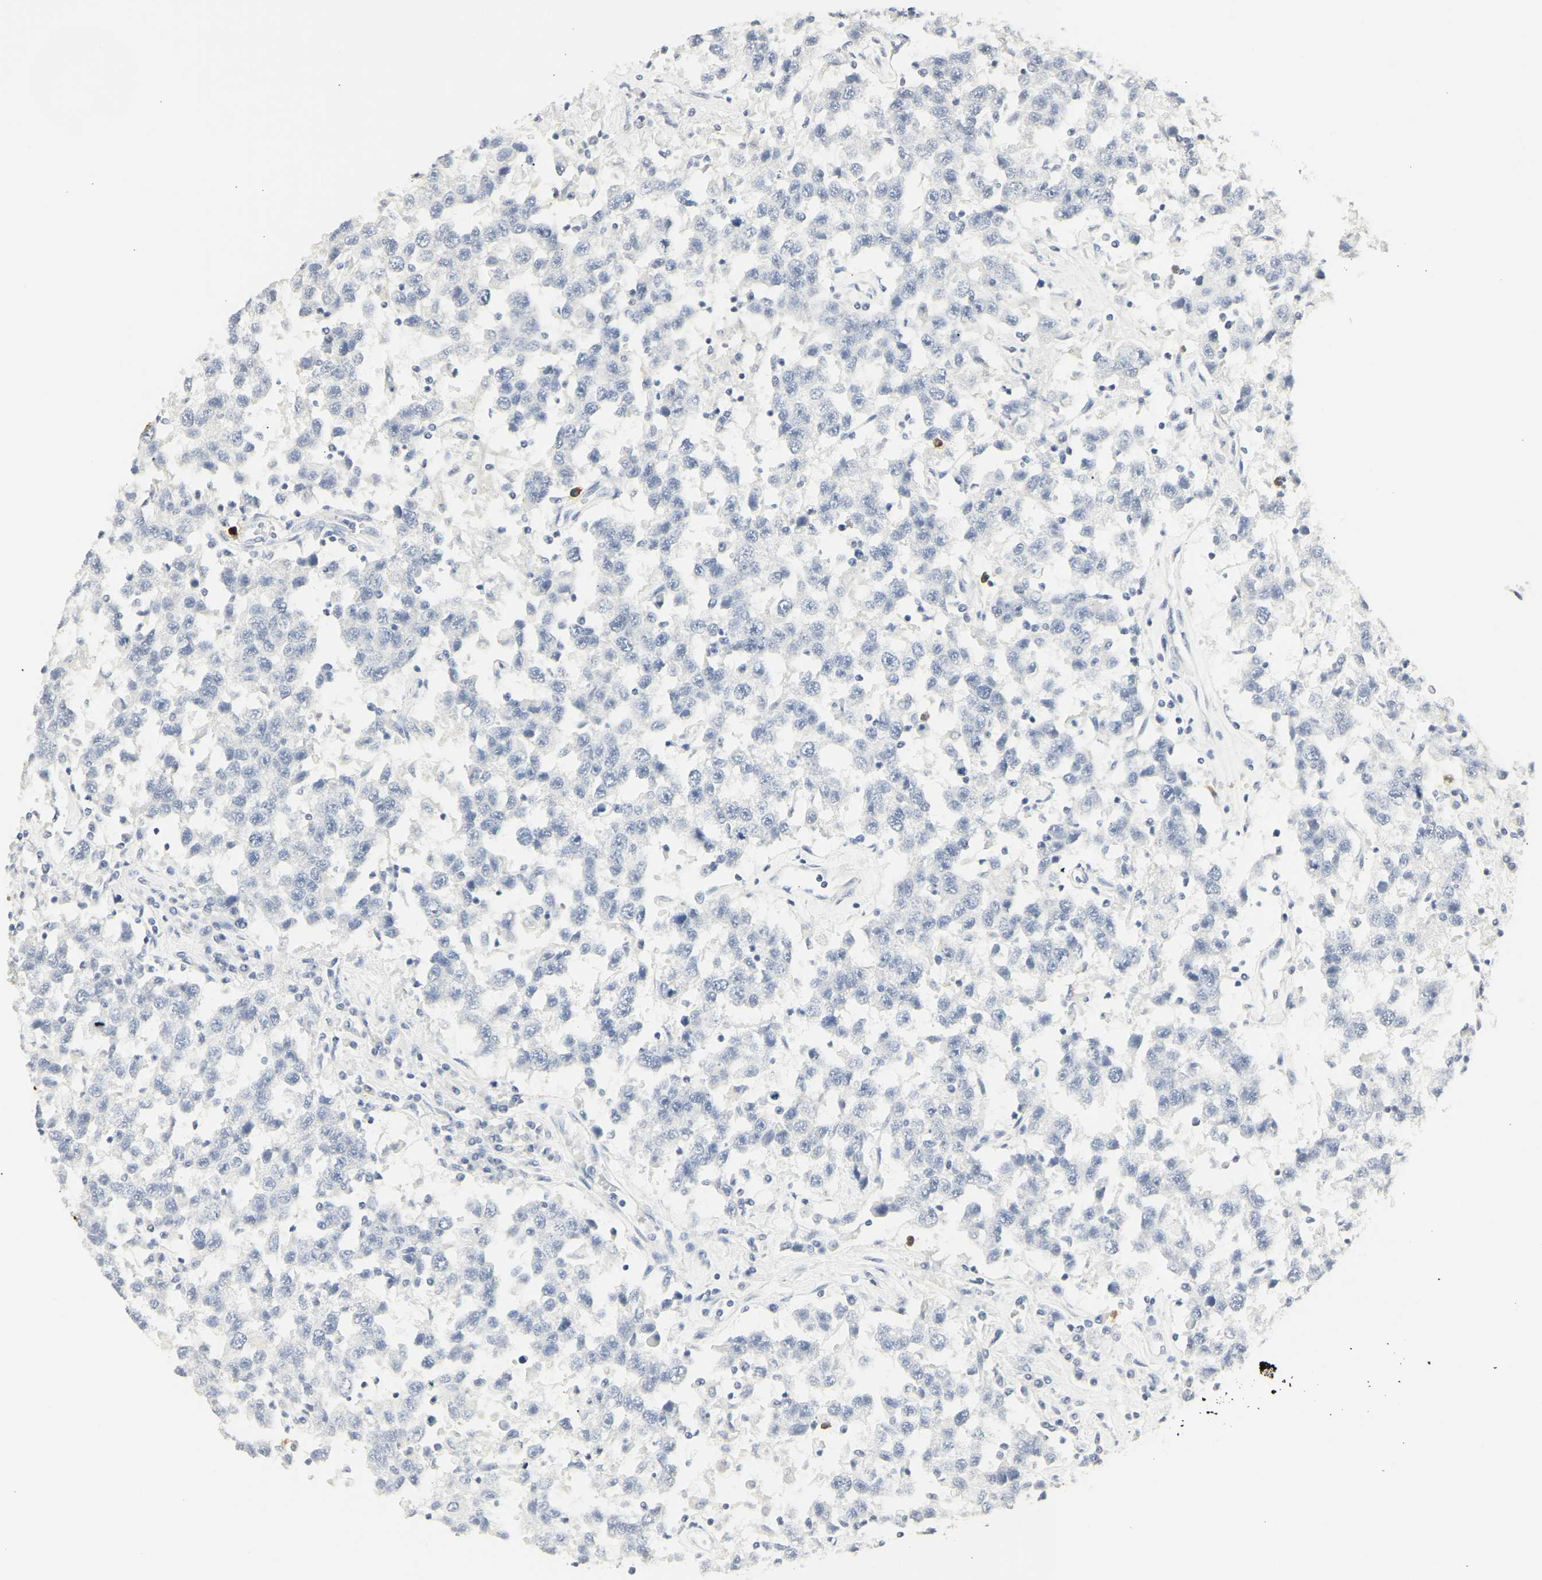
{"staining": {"intensity": "negative", "quantity": "none", "location": "none"}, "tissue": "testis cancer", "cell_type": "Tumor cells", "image_type": "cancer", "snomed": [{"axis": "morphology", "description": "Seminoma, NOS"}, {"axis": "topography", "description": "Testis"}], "caption": "Immunohistochemistry photomicrograph of neoplastic tissue: human testis cancer (seminoma) stained with DAB reveals no significant protein positivity in tumor cells.", "gene": "CEACAM5", "patient": {"sex": "male", "age": 41}}